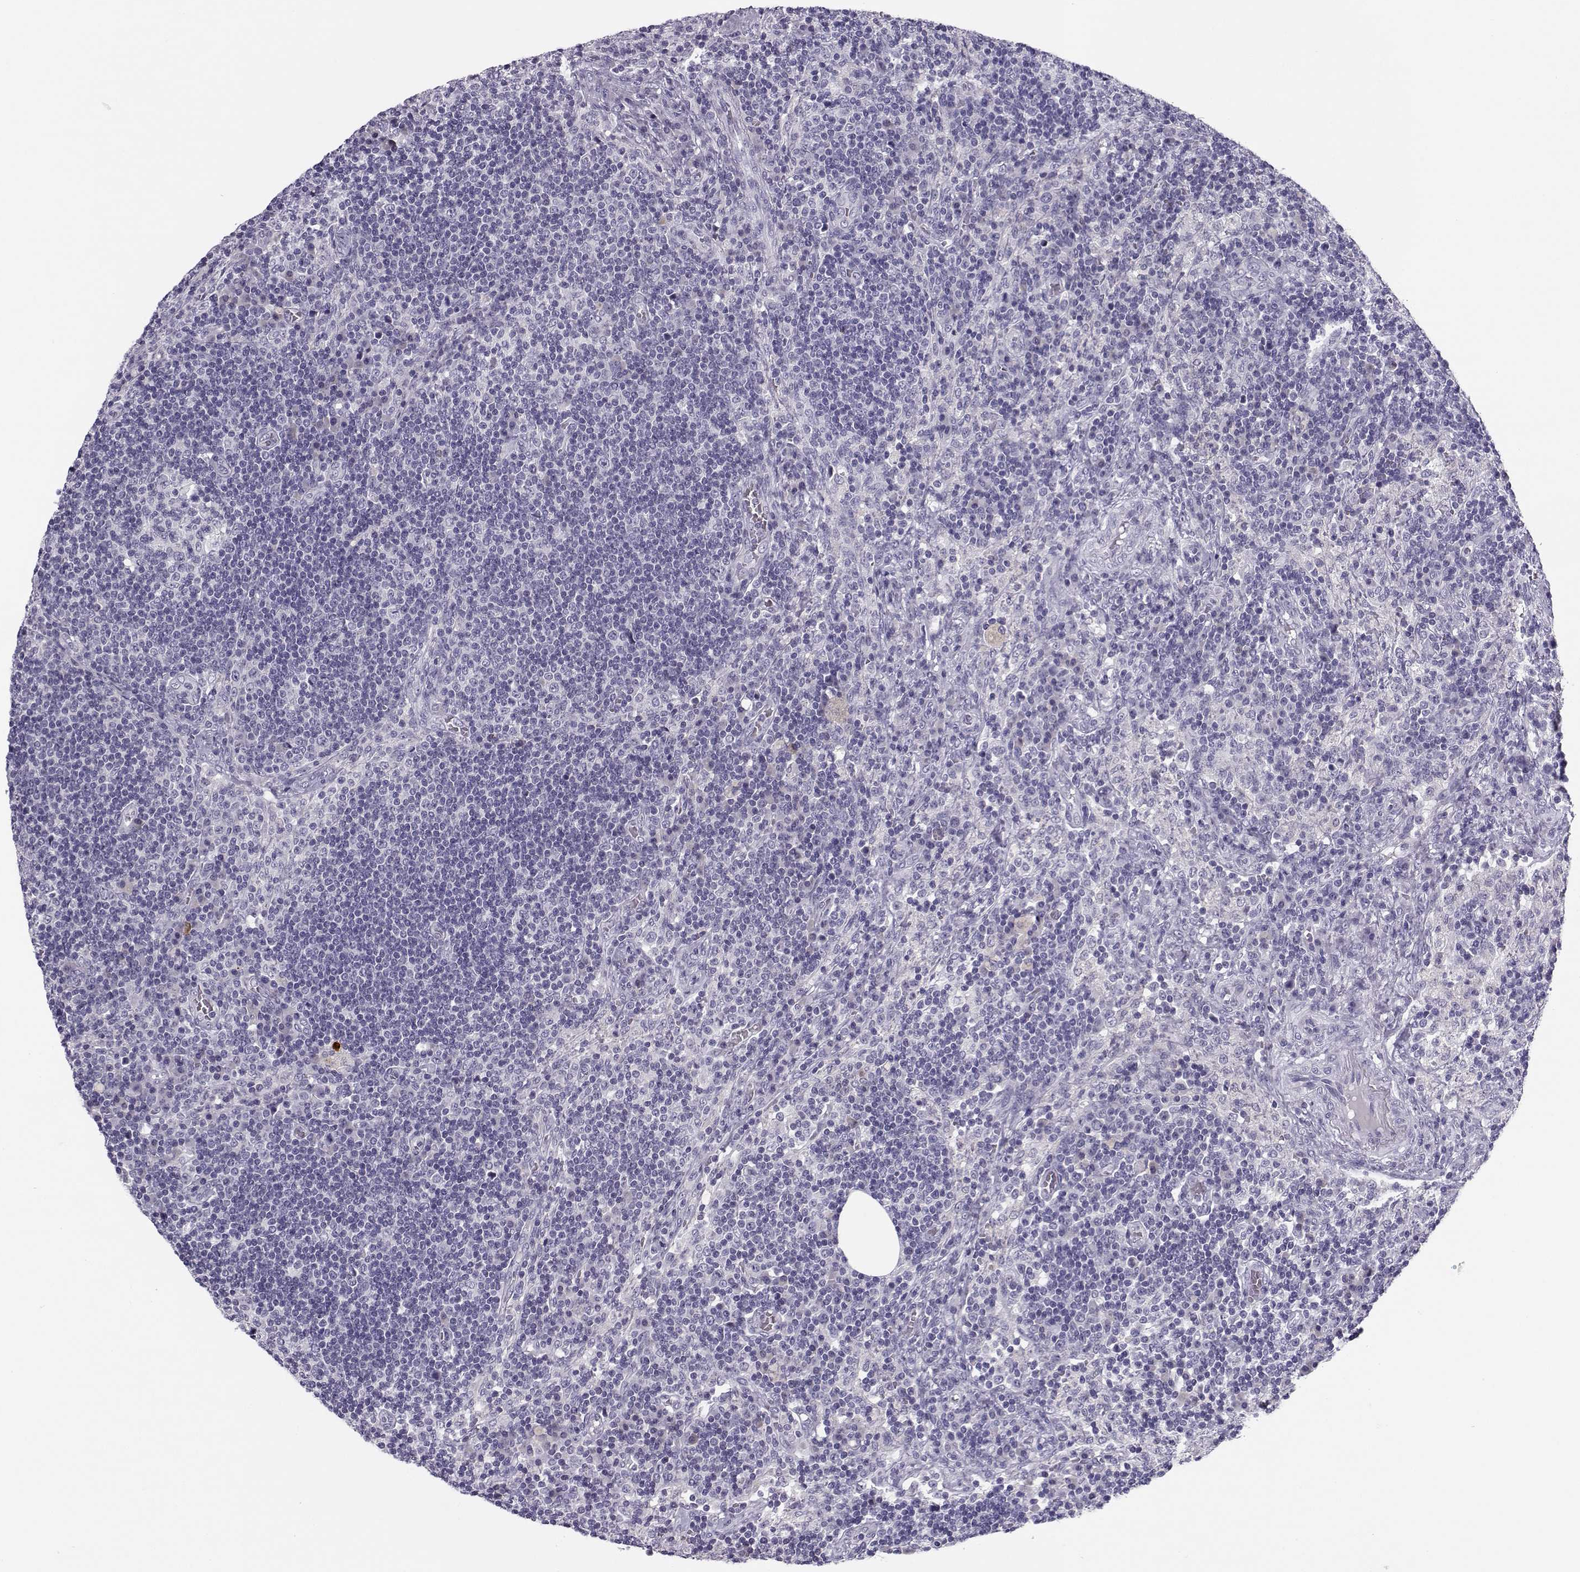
{"staining": {"intensity": "negative", "quantity": "none", "location": "none"}, "tissue": "lymph node", "cell_type": "Germinal center cells", "image_type": "normal", "snomed": [{"axis": "morphology", "description": "Normal tissue, NOS"}, {"axis": "topography", "description": "Lymph node"}], "caption": "Image shows no protein positivity in germinal center cells of benign lymph node.", "gene": "CFAP77", "patient": {"sex": "male", "age": 63}}